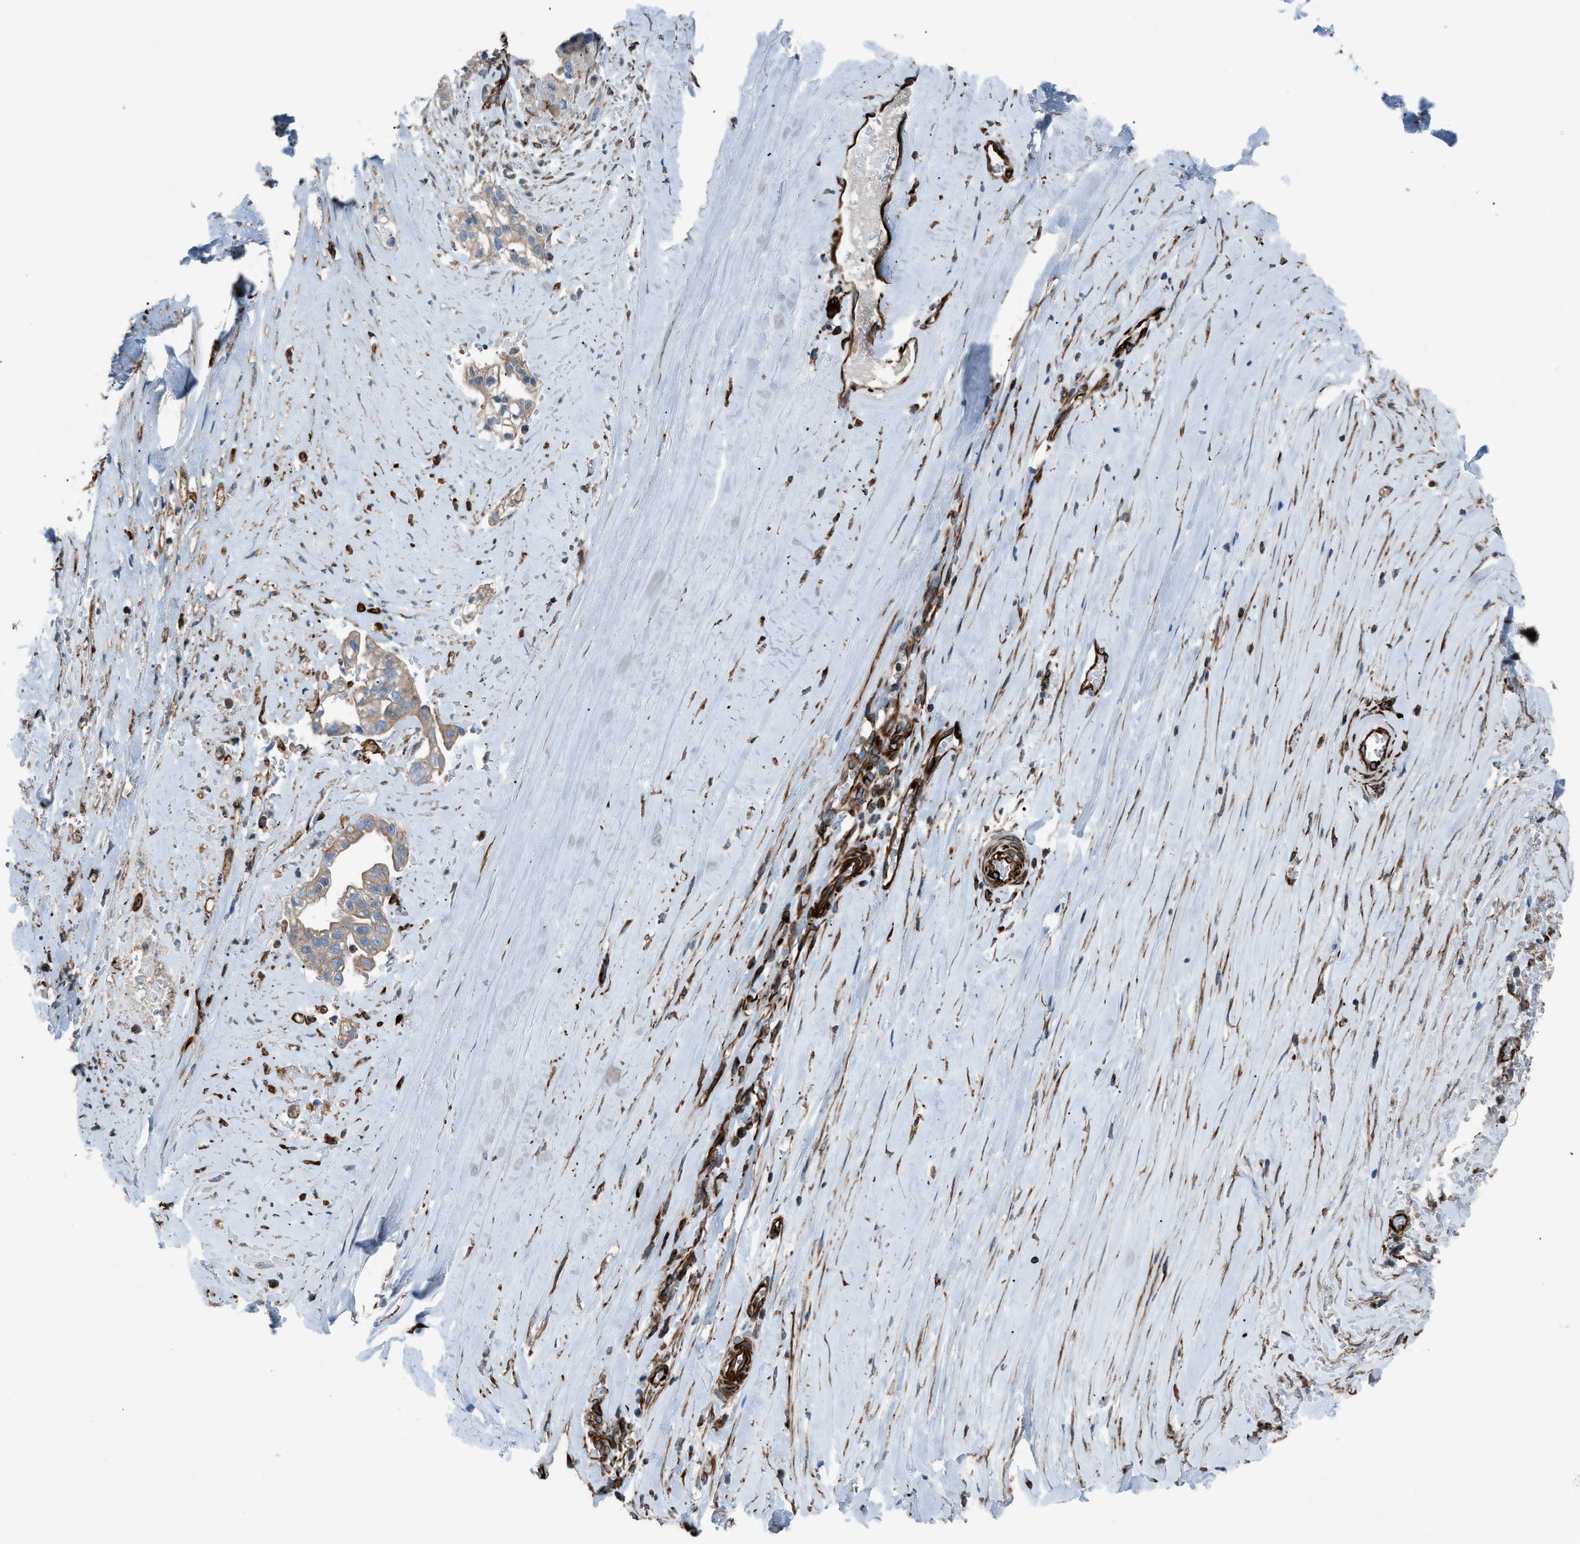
{"staining": {"intensity": "weak", "quantity": ">75%", "location": "cytoplasmic/membranous"}, "tissue": "liver cancer", "cell_type": "Tumor cells", "image_type": "cancer", "snomed": [{"axis": "morphology", "description": "Cholangiocarcinoma"}, {"axis": "topography", "description": "Liver"}], "caption": "Immunohistochemical staining of liver cancer demonstrates low levels of weak cytoplasmic/membranous protein staining in about >75% of tumor cells.", "gene": "CABP7", "patient": {"sex": "female", "age": 70}}